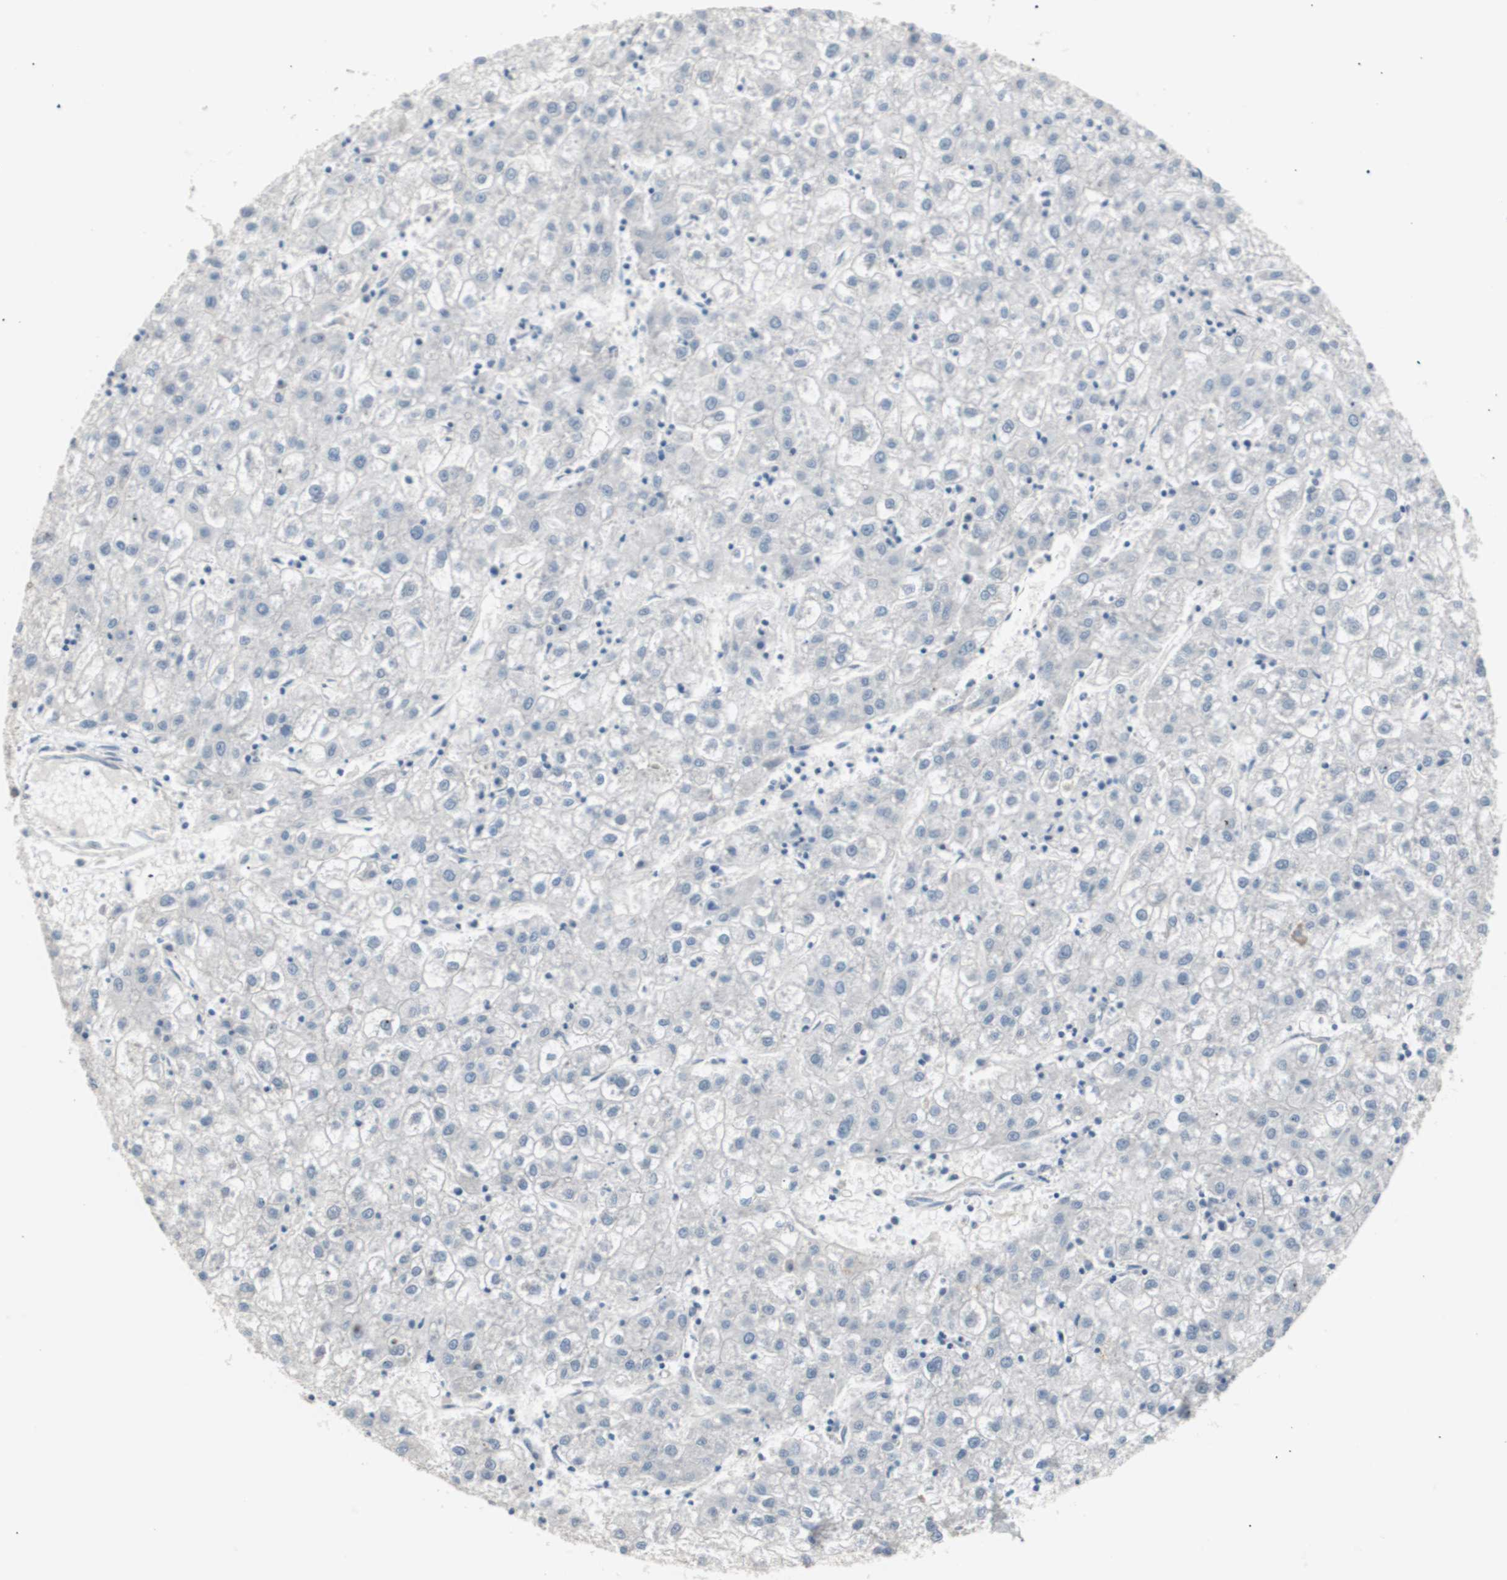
{"staining": {"intensity": "negative", "quantity": "none", "location": "none"}, "tissue": "liver cancer", "cell_type": "Tumor cells", "image_type": "cancer", "snomed": [{"axis": "morphology", "description": "Carcinoma, Hepatocellular, NOS"}, {"axis": "topography", "description": "Liver"}], "caption": "High magnification brightfield microscopy of hepatocellular carcinoma (liver) stained with DAB (3,3'-diaminobenzidine) (brown) and counterstained with hematoxylin (blue): tumor cells show no significant positivity. (Immunohistochemistry (ihc), brightfield microscopy, high magnification).", "gene": "SMG1", "patient": {"sex": "male", "age": 72}}